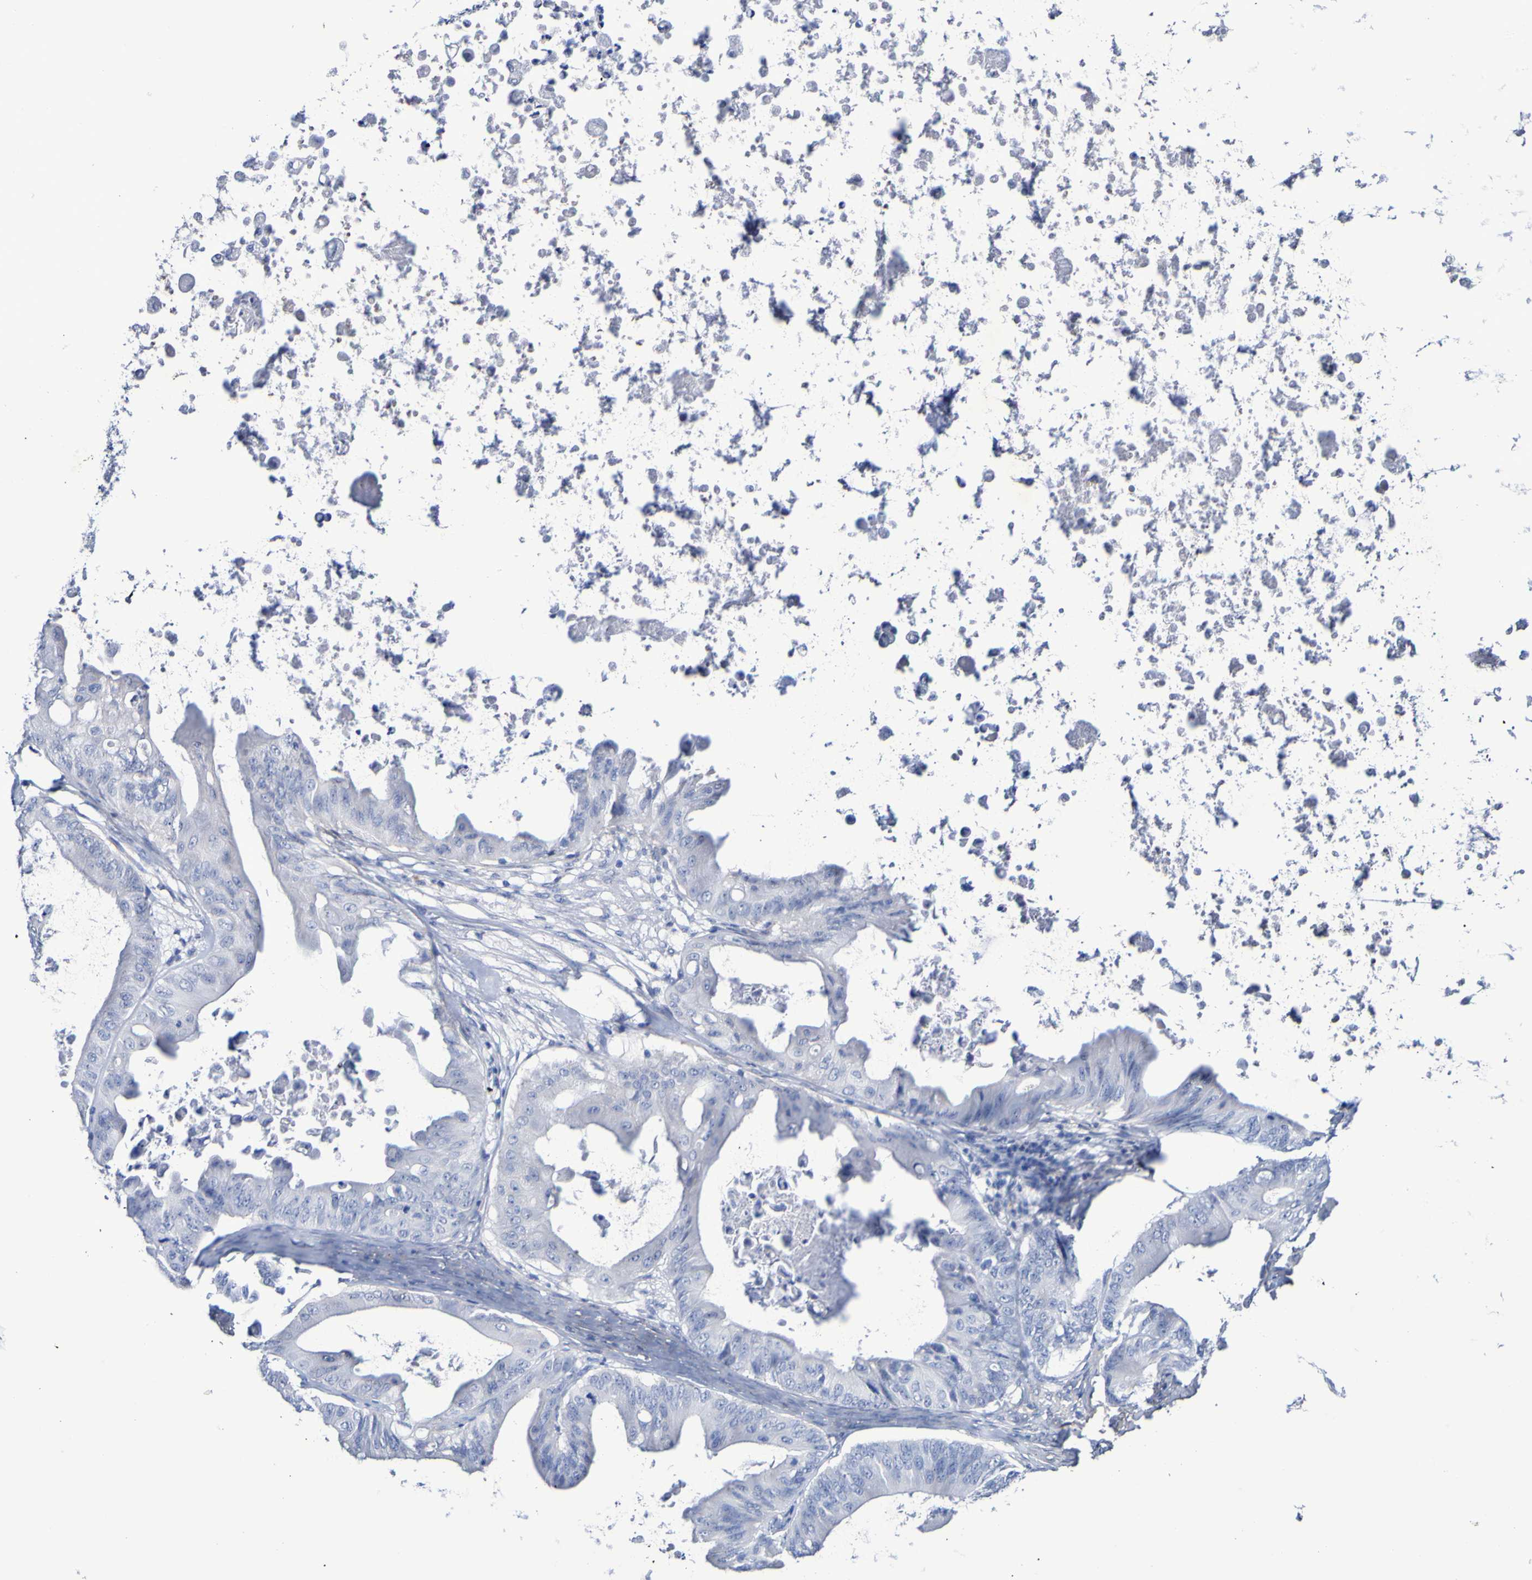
{"staining": {"intensity": "negative", "quantity": "none", "location": "none"}, "tissue": "ovarian cancer", "cell_type": "Tumor cells", "image_type": "cancer", "snomed": [{"axis": "morphology", "description": "Cystadenocarcinoma, mucinous, NOS"}, {"axis": "topography", "description": "Ovary"}], "caption": "Immunohistochemistry (IHC) photomicrograph of human mucinous cystadenocarcinoma (ovarian) stained for a protein (brown), which demonstrates no positivity in tumor cells.", "gene": "SGCB", "patient": {"sex": "female", "age": 37}}